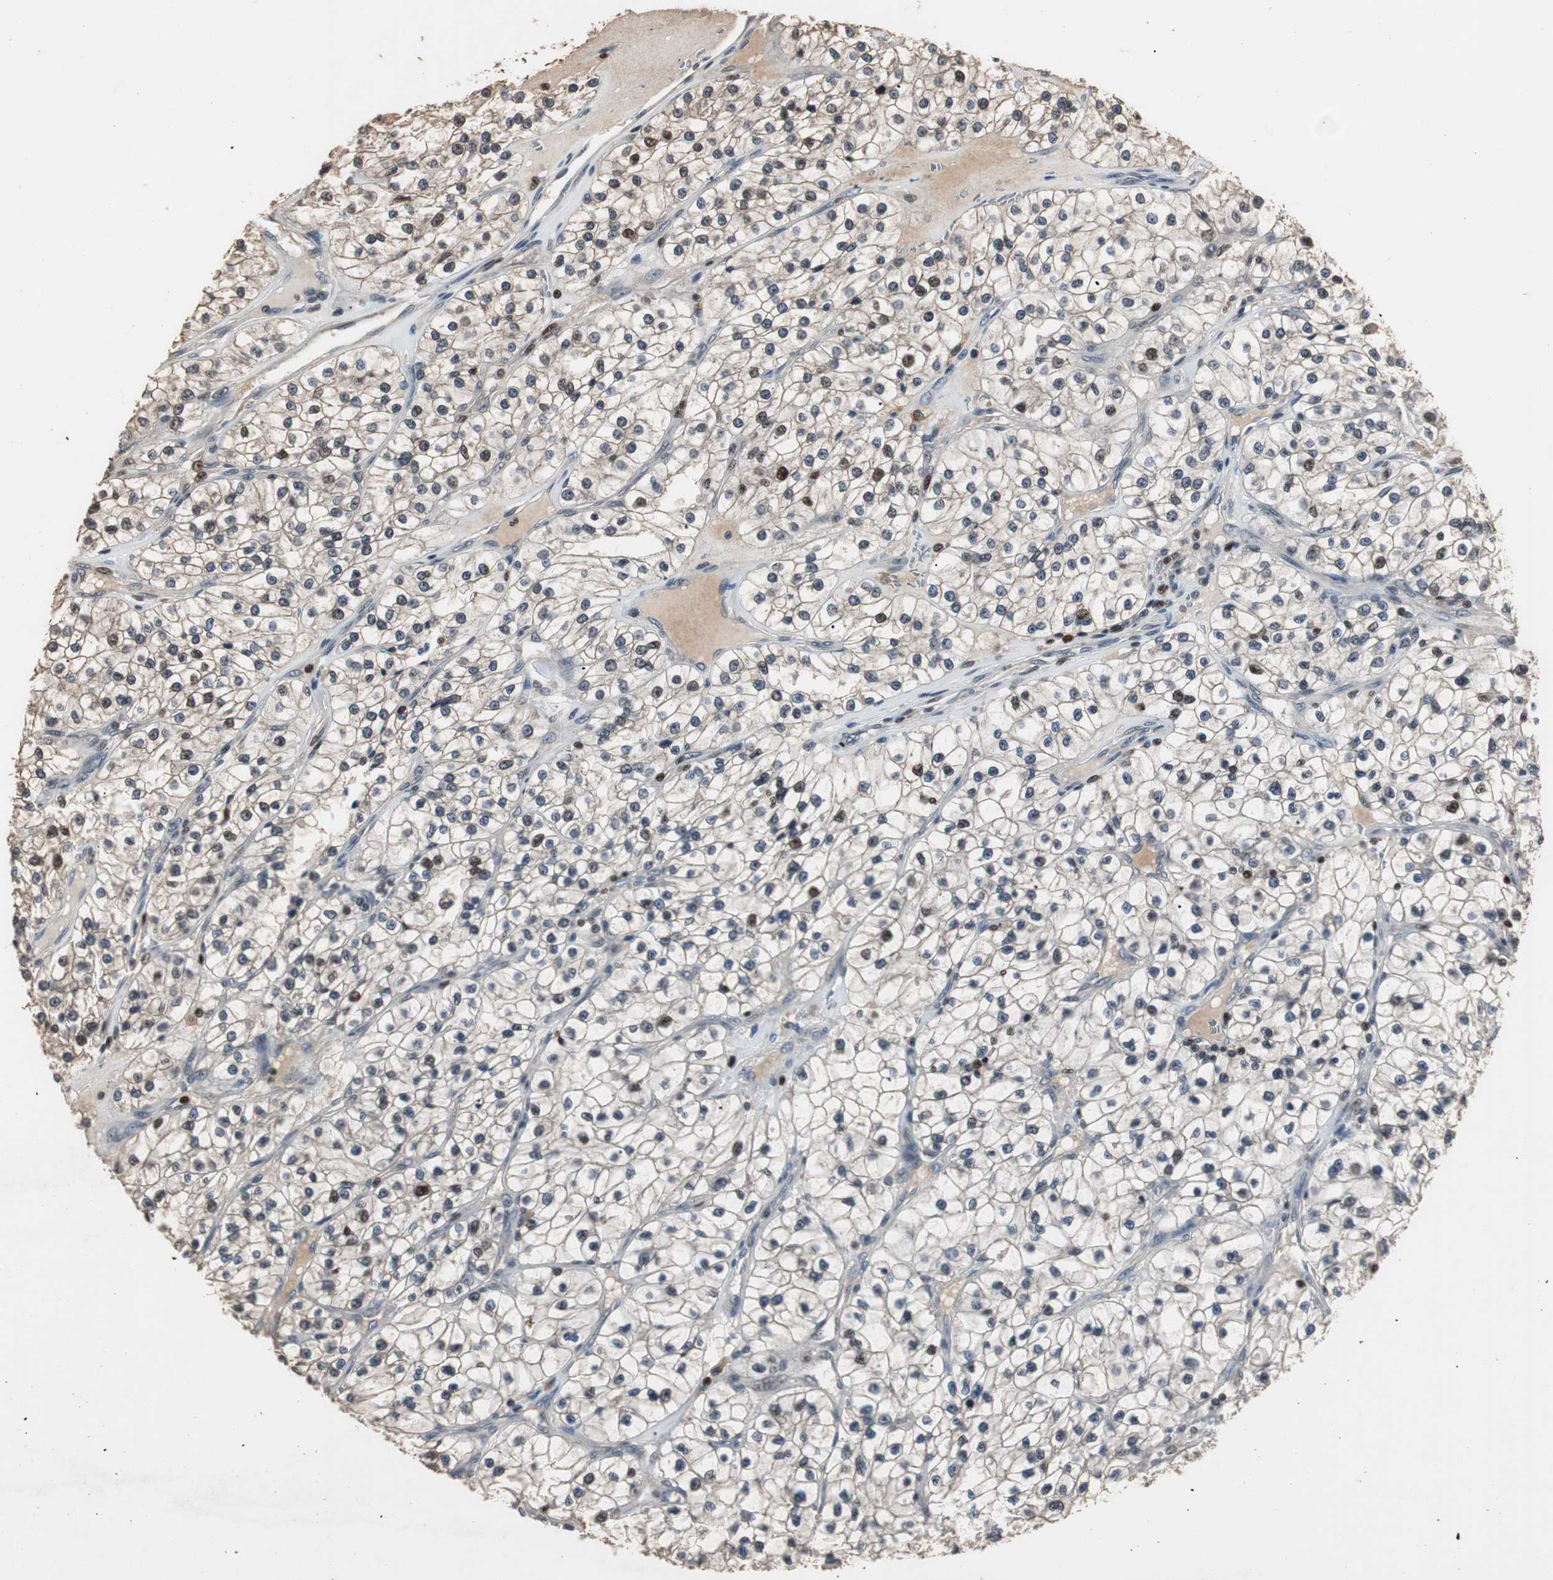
{"staining": {"intensity": "strong", "quantity": "<25%", "location": "nuclear"}, "tissue": "renal cancer", "cell_type": "Tumor cells", "image_type": "cancer", "snomed": [{"axis": "morphology", "description": "Adenocarcinoma, NOS"}, {"axis": "topography", "description": "Kidney"}], "caption": "A photomicrograph showing strong nuclear expression in approximately <25% of tumor cells in adenocarcinoma (renal), as visualized by brown immunohistochemical staining.", "gene": "FEN1", "patient": {"sex": "female", "age": 57}}